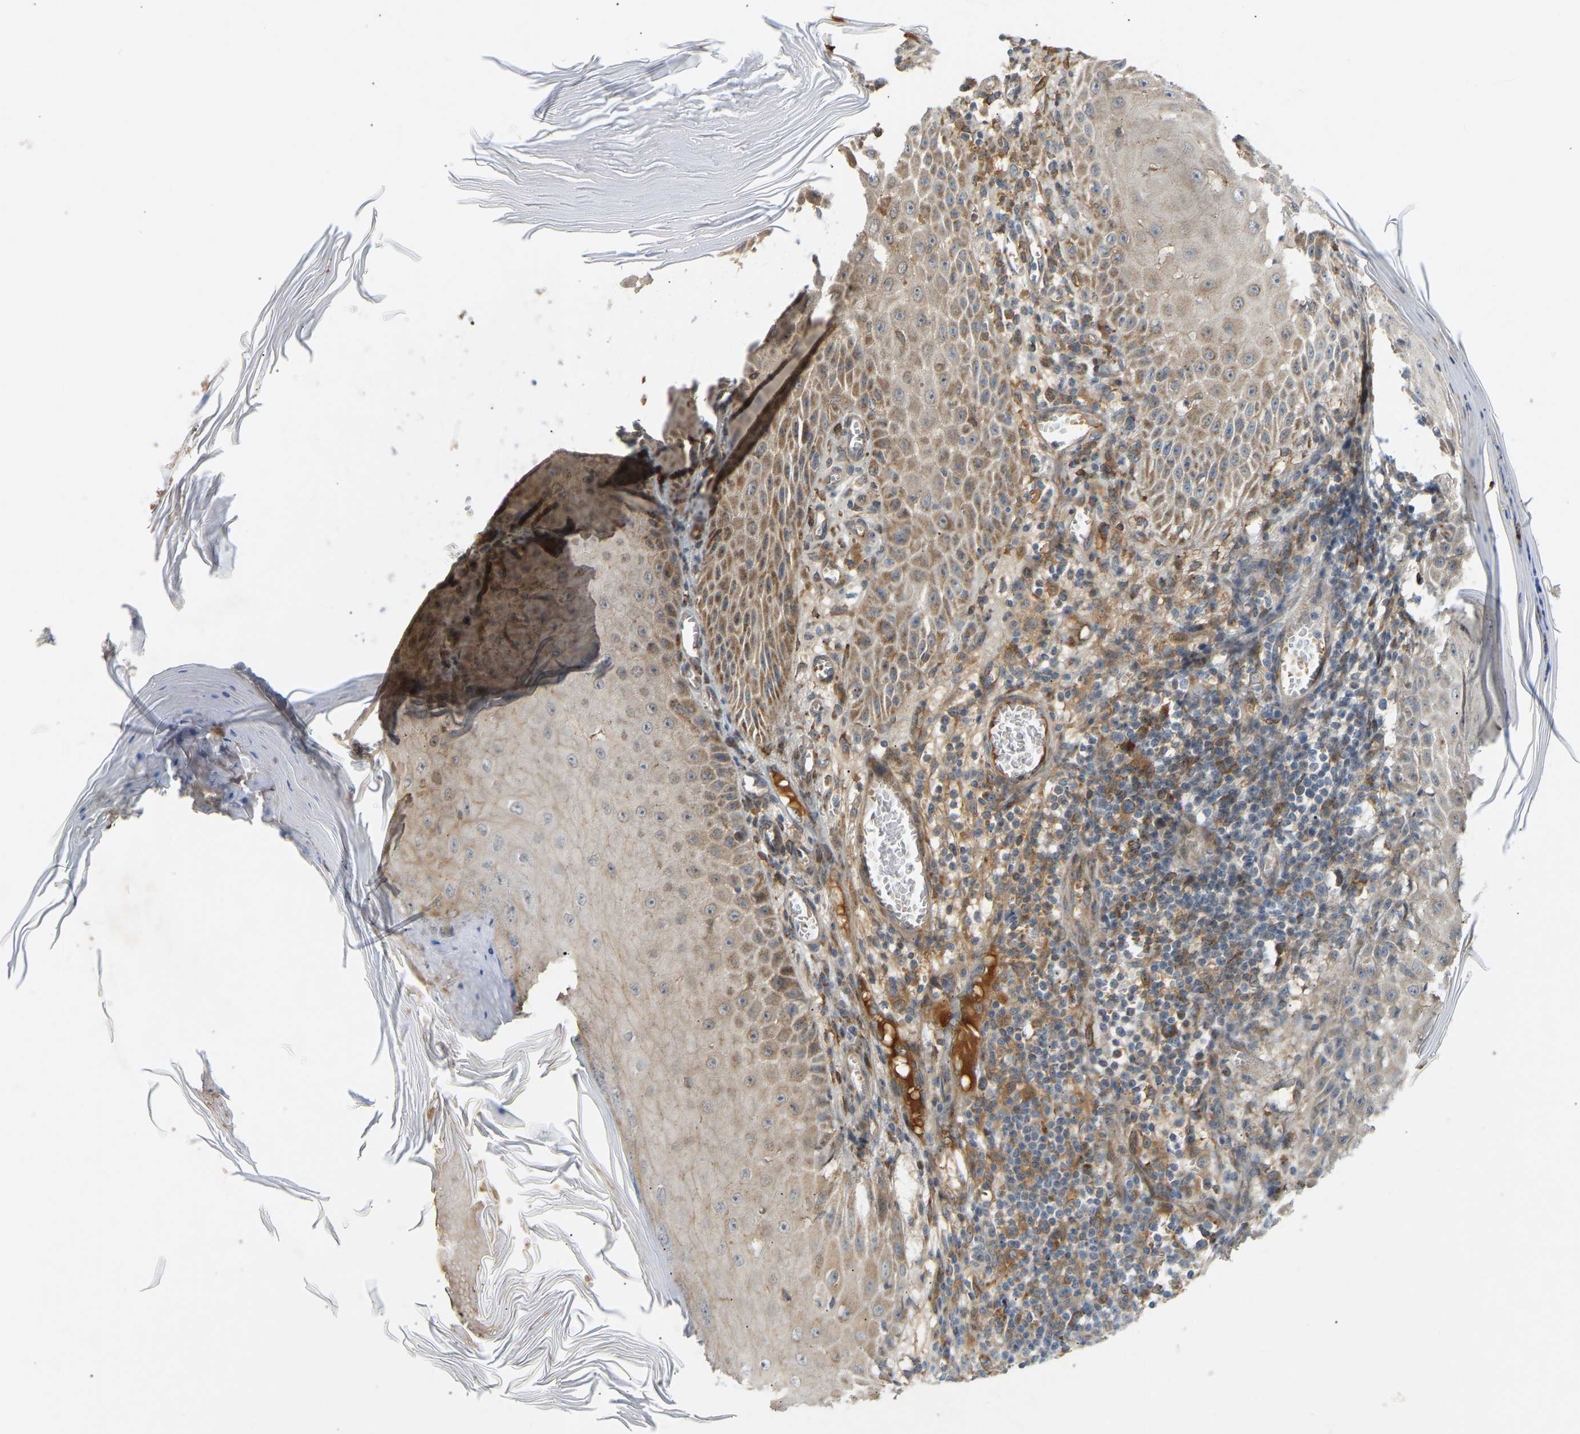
{"staining": {"intensity": "moderate", "quantity": "25%-75%", "location": "cytoplasmic/membranous"}, "tissue": "skin cancer", "cell_type": "Tumor cells", "image_type": "cancer", "snomed": [{"axis": "morphology", "description": "Squamous cell carcinoma, NOS"}, {"axis": "topography", "description": "Skin"}], "caption": "Immunohistochemical staining of skin cancer demonstrates medium levels of moderate cytoplasmic/membranous positivity in about 25%-75% of tumor cells.", "gene": "PTCD1", "patient": {"sex": "female", "age": 73}}